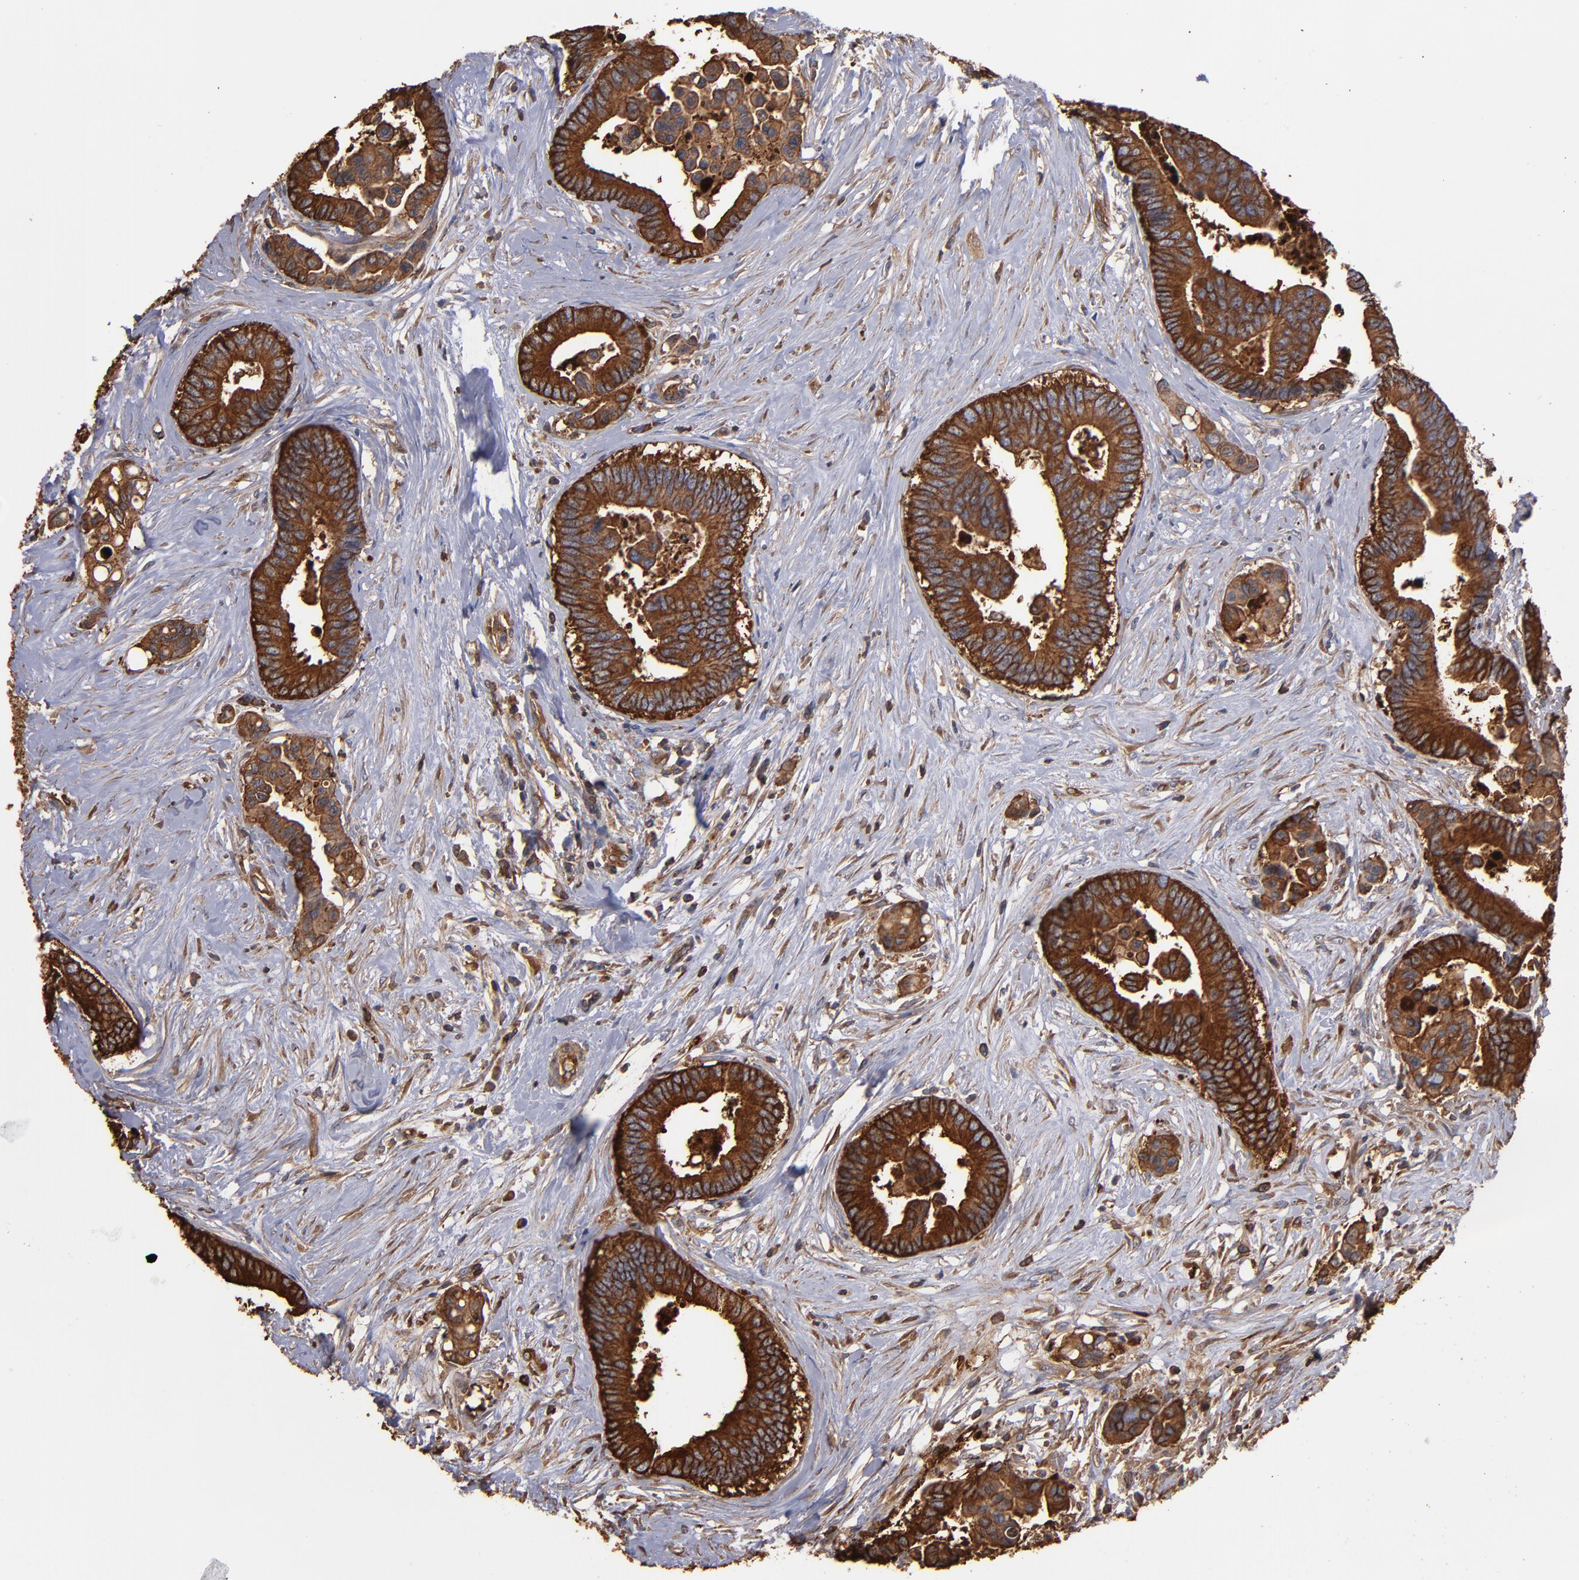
{"staining": {"intensity": "strong", "quantity": ">75%", "location": "cytoplasmic/membranous"}, "tissue": "colorectal cancer", "cell_type": "Tumor cells", "image_type": "cancer", "snomed": [{"axis": "morphology", "description": "Adenocarcinoma, NOS"}, {"axis": "topography", "description": "Colon"}], "caption": "Immunohistochemistry of human colorectal adenocarcinoma exhibits high levels of strong cytoplasmic/membranous positivity in approximately >75% of tumor cells.", "gene": "ACTN4", "patient": {"sex": "male", "age": 82}}